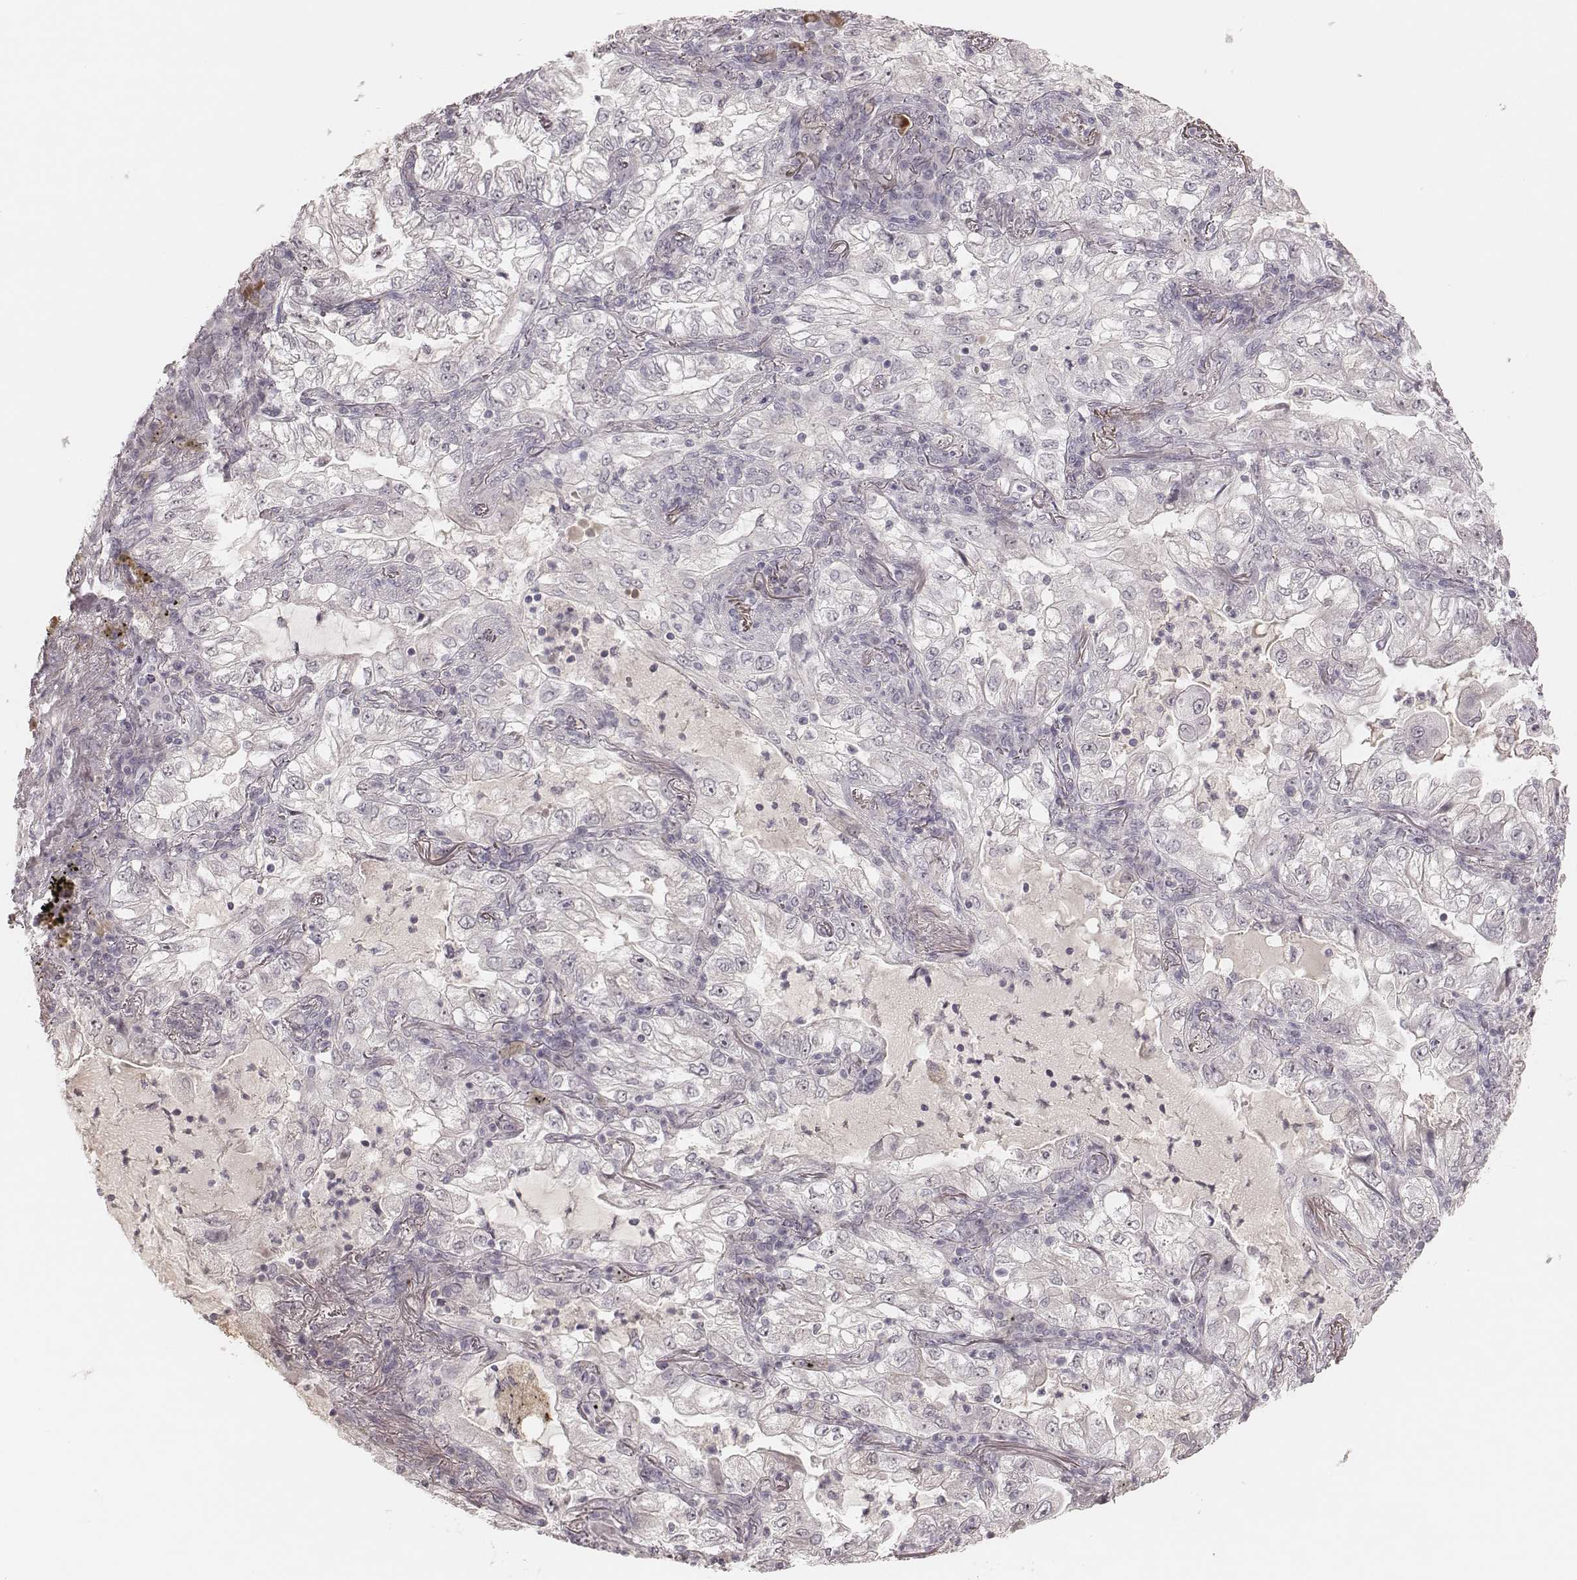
{"staining": {"intensity": "negative", "quantity": "none", "location": "none"}, "tissue": "lung cancer", "cell_type": "Tumor cells", "image_type": "cancer", "snomed": [{"axis": "morphology", "description": "Adenocarcinoma, NOS"}, {"axis": "topography", "description": "Lung"}], "caption": "This image is of lung cancer (adenocarcinoma) stained with IHC to label a protein in brown with the nuclei are counter-stained blue. There is no expression in tumor cells.", "gene": "FAM13B", "patient": {"sex": "female", "age": 73}}